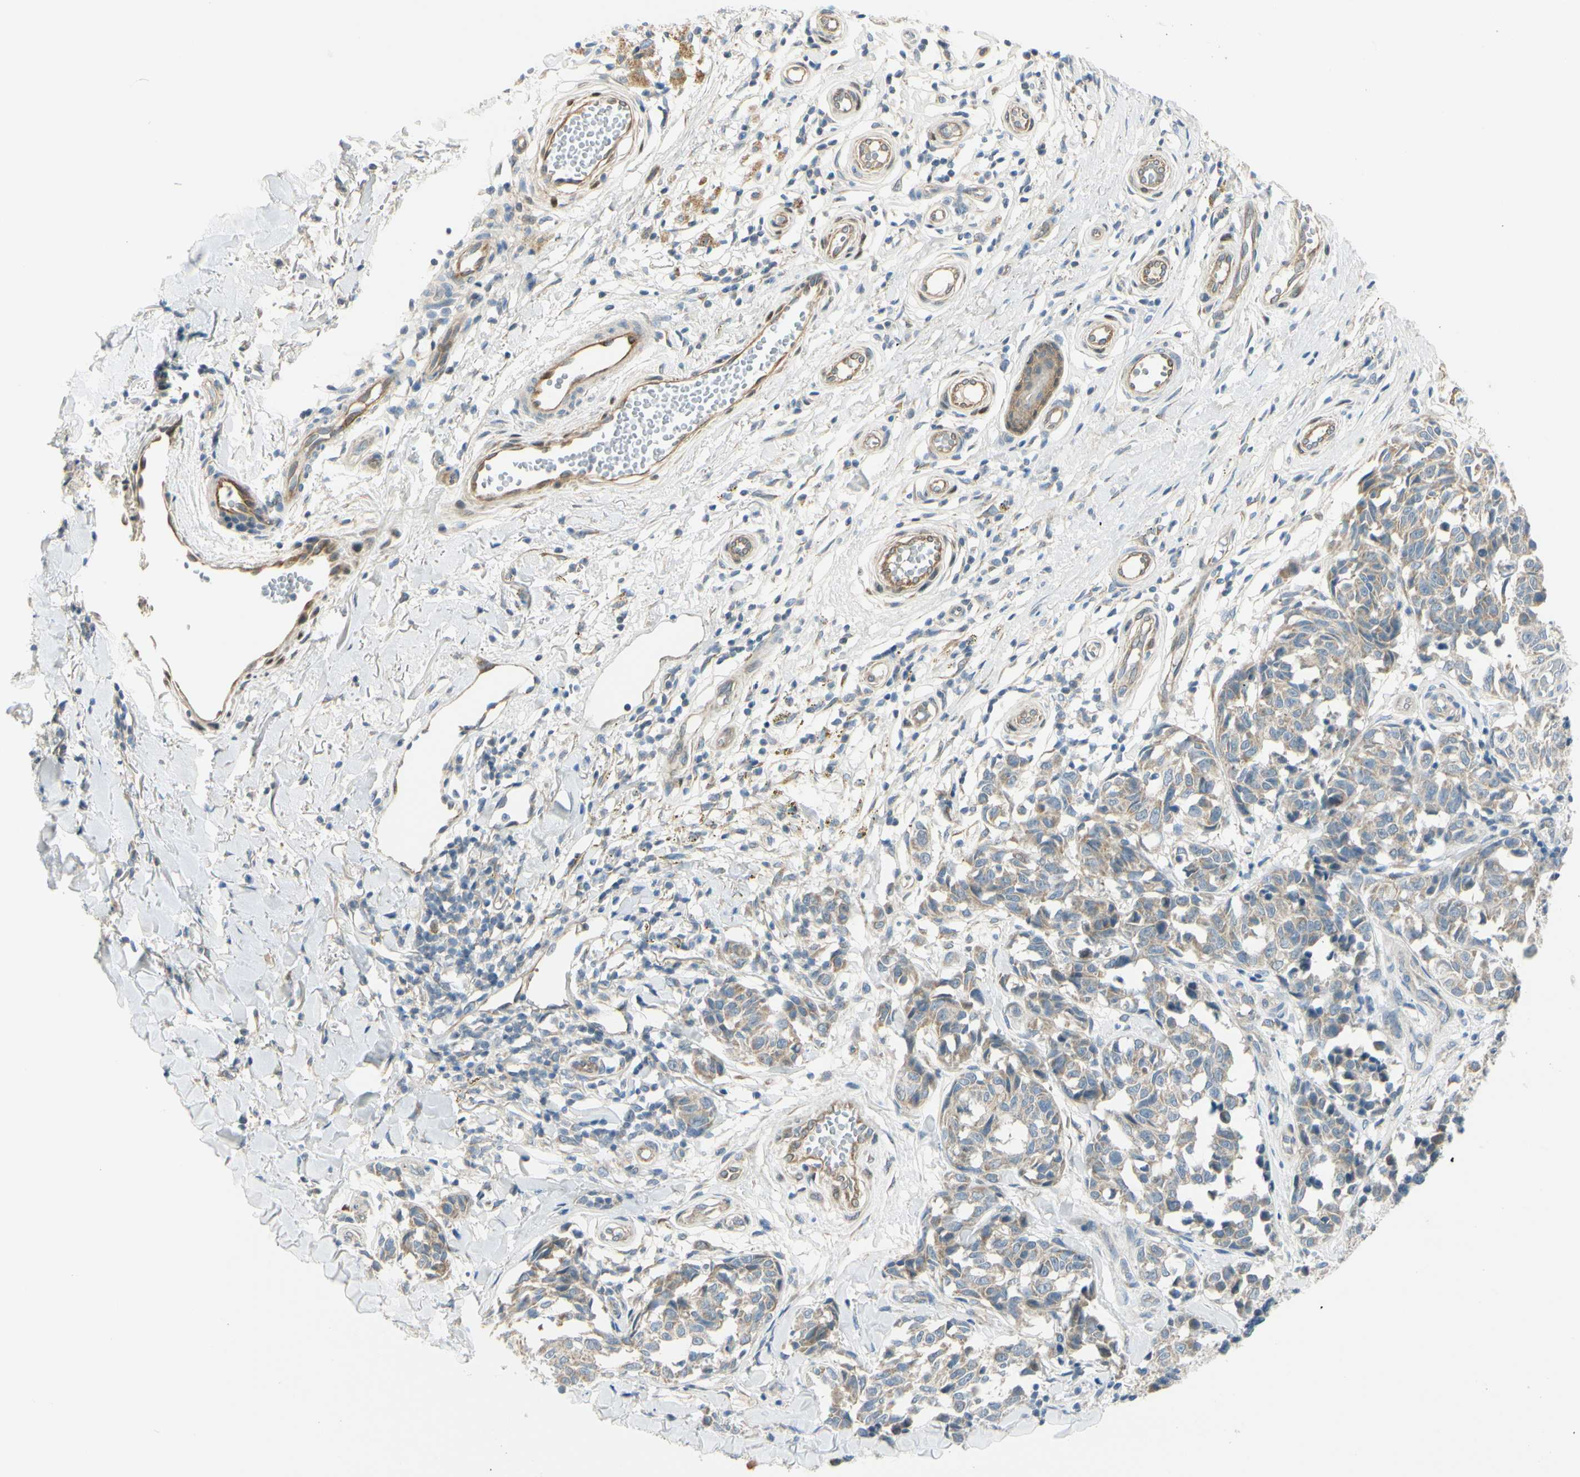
{"staining": {"intensity": "negative", "quantity": "none", "location": "none"}, "tissue": "melanoma", "cell_type": "Tumor cells", "image_type": "cancer", "snomed": [{"axis": "morphology", "description": "Malignant melanoma, NOS"}, {"axis": "topography", "description": "Skin"}], "caption": "Tumor cells show no significant expression in melanoma.", "gene": "FHL2", "patient": {"sex": "female", "age": 64}}